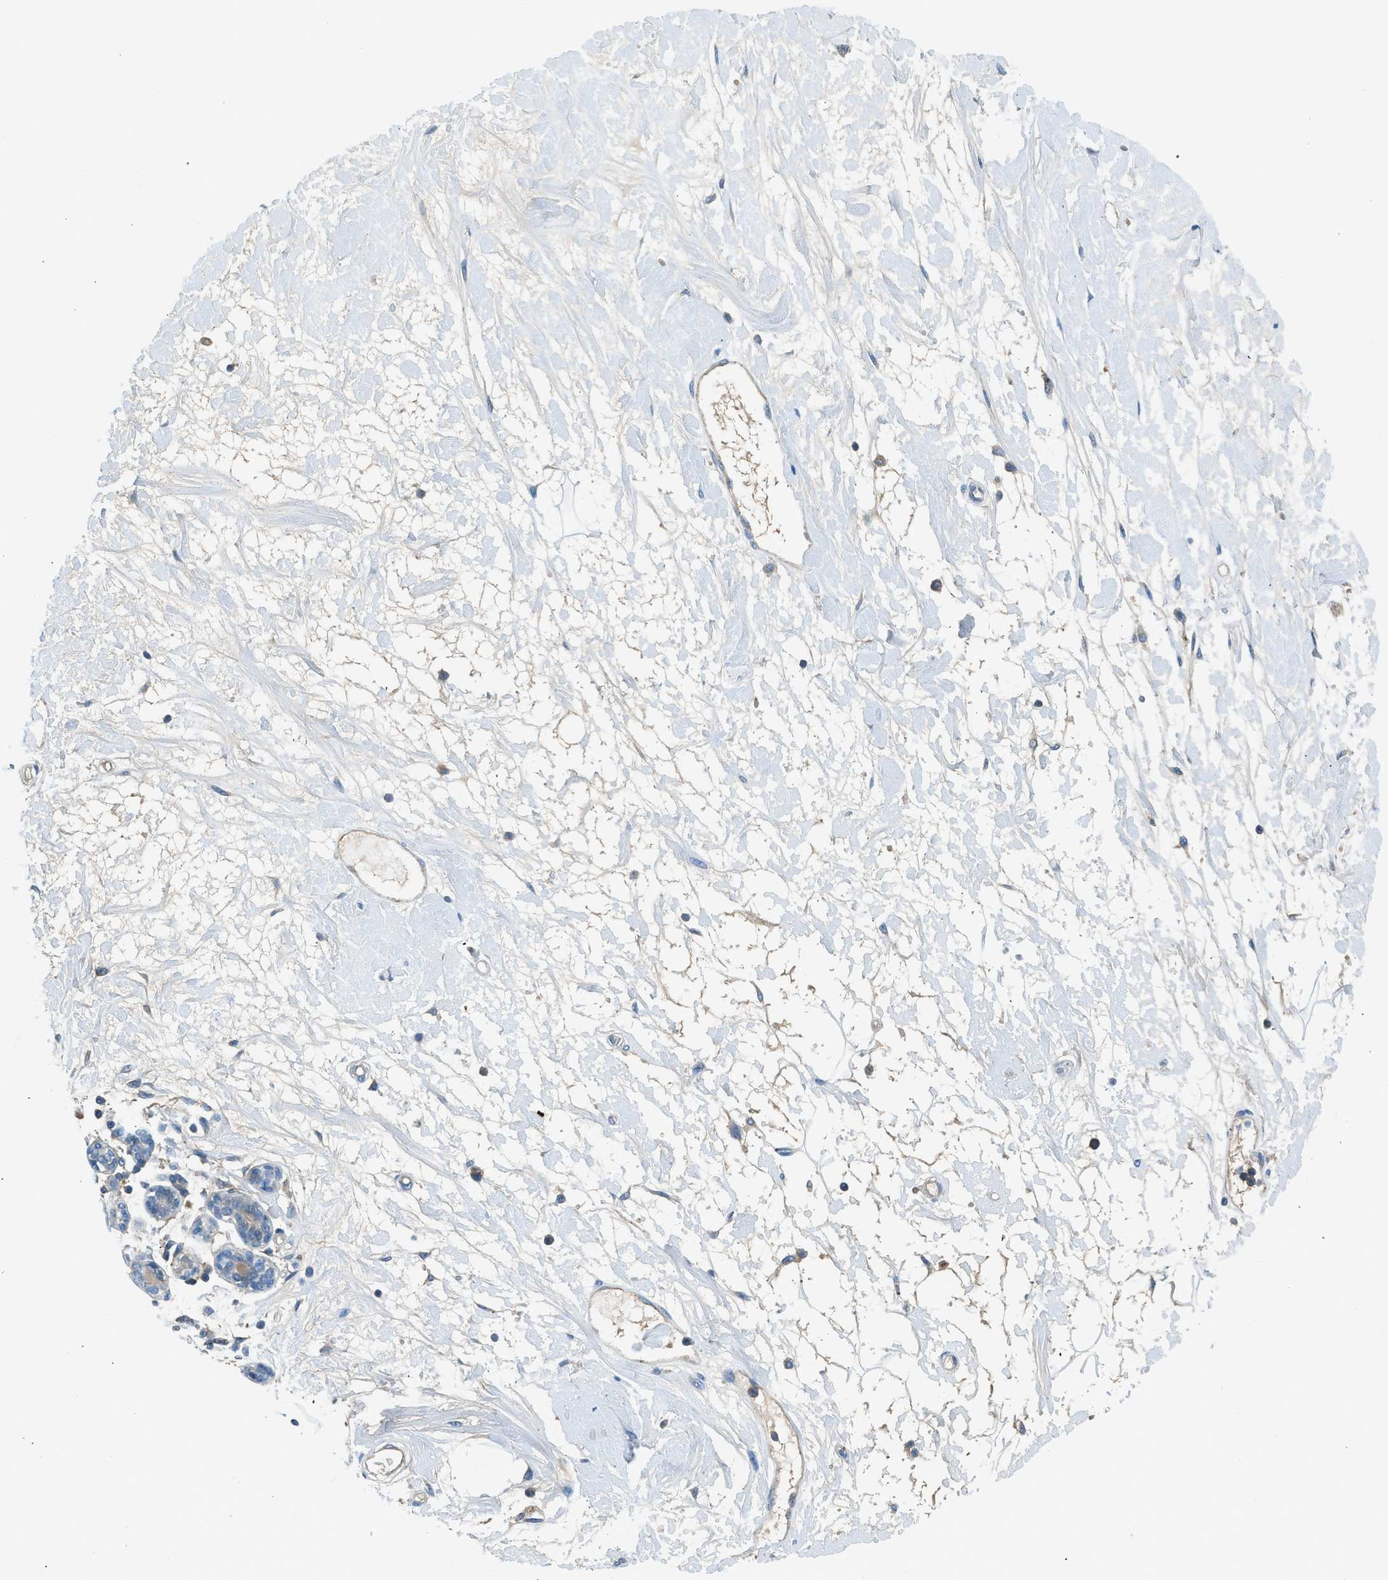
{"staining": {"intensity": "negative", "quantity": "none", "location": "none"}, "tissue": "breast", "cell_type": "Adipocytes", "image_type": "normal", "snomed": [{"axis": "morphology", "description": "Normal tissue, NOS"}, {"axis": "morphology", "description": "Lobular carcinoma"}, {"axis": "topography", "description": "Breast"}], "caption": "Human breast stained for a protein using IHC displays no staining in adipocytes.", "gene": "BMP1", "patient": {"sex": "female", "age": 59}}